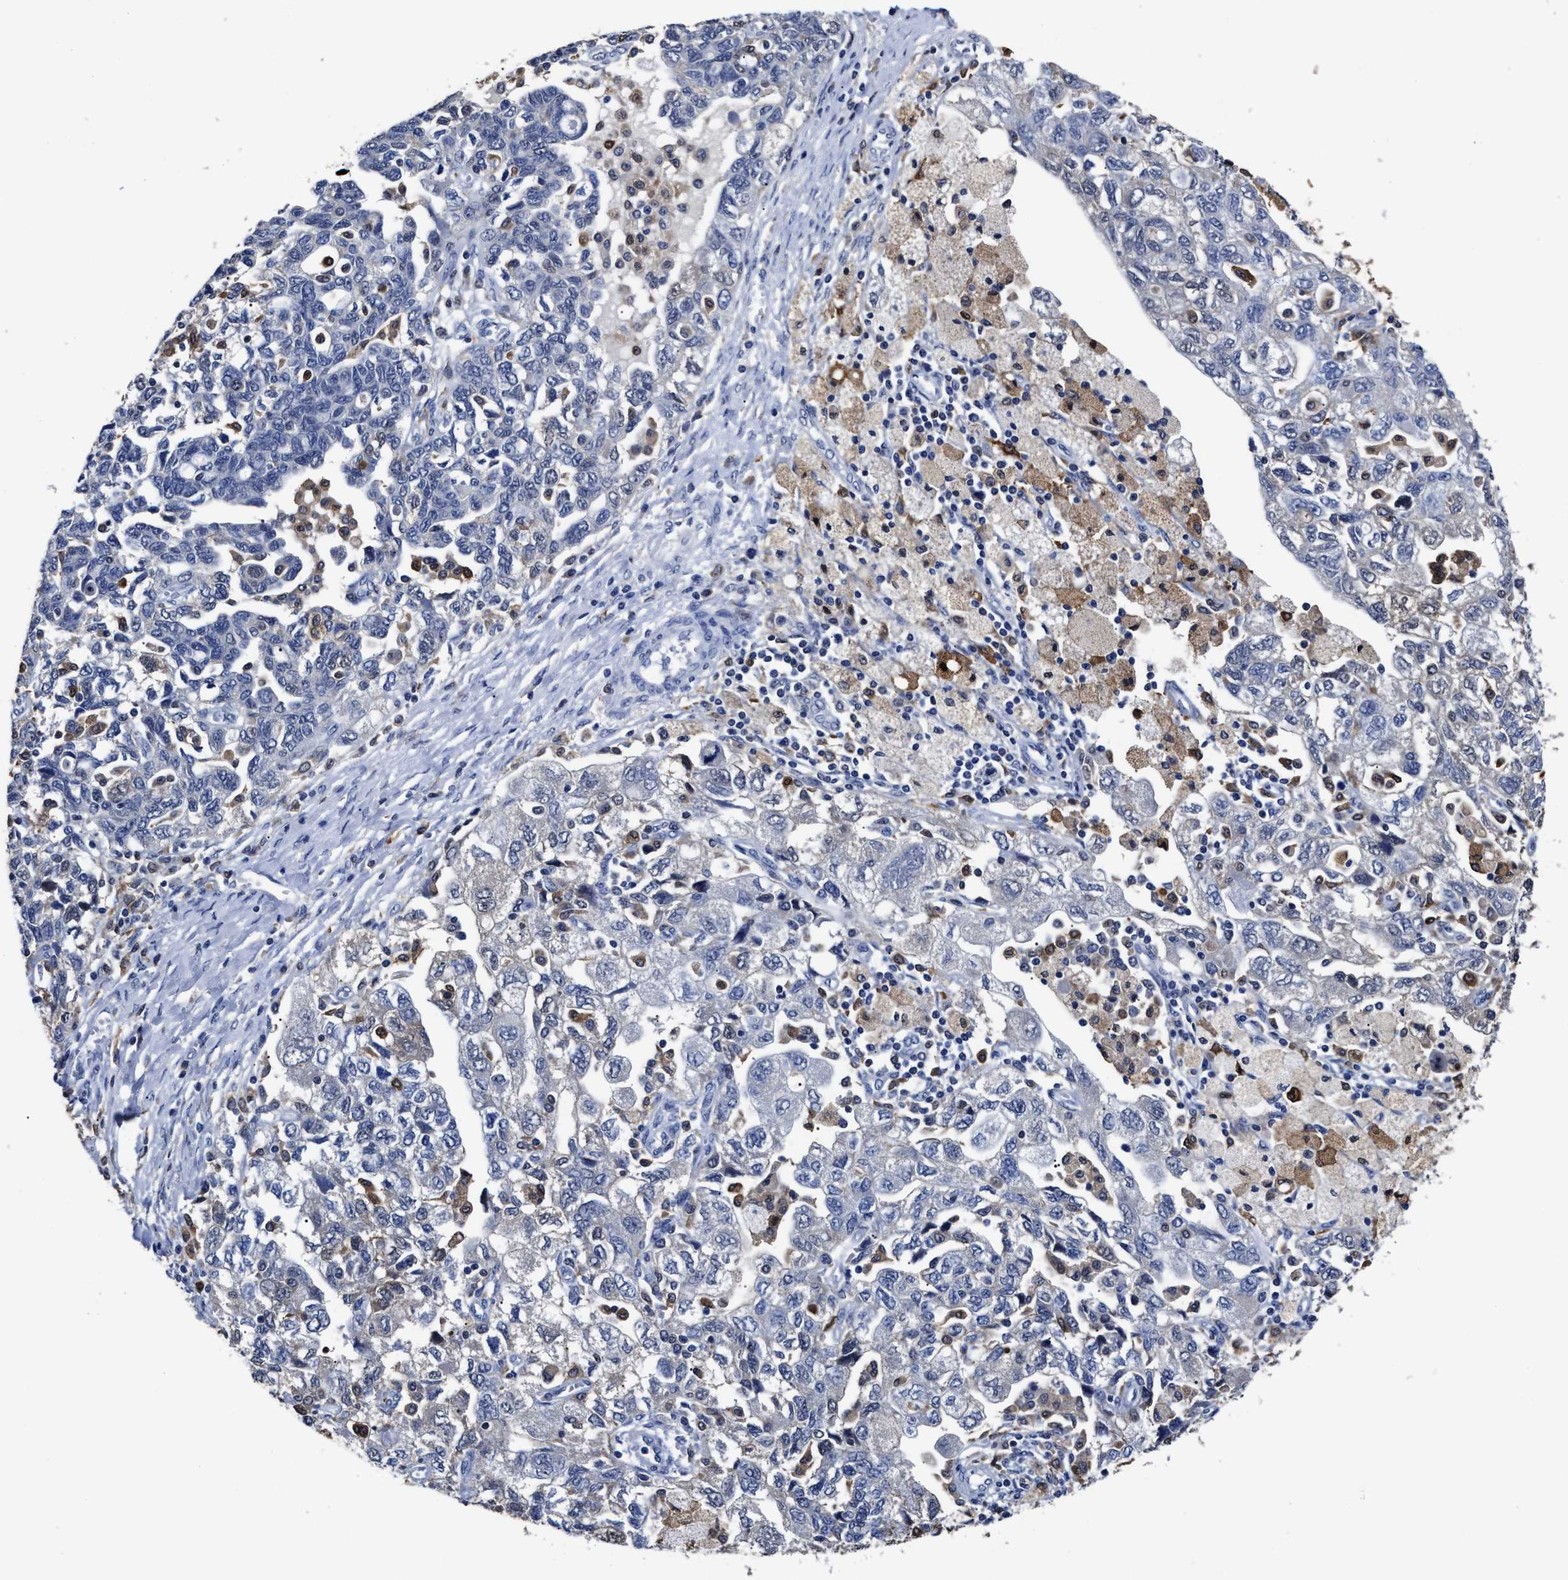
{"staining": {"intensity": "negative", "quantity": "none", "location": "none"}, "tissue": "ovarian cancer", "cell_type": "Tumor cells", "image_type": "cancer", "snomed": [{"axis": "morphology", "description": "Carcinoma, NOS"}, {"axis": "morphology", "description": "Cystadenocarcinoma, serous, NOS"}, {"axis": "topography", "description": "Ovary"}], "caption": "DAB immunohistochemical staining of ovarian cancer (carcinoma) demonstrates no significant staining in tumor cells.", "gene": "PRPF4B", "patient": {"sex": "female", "age": 69}}